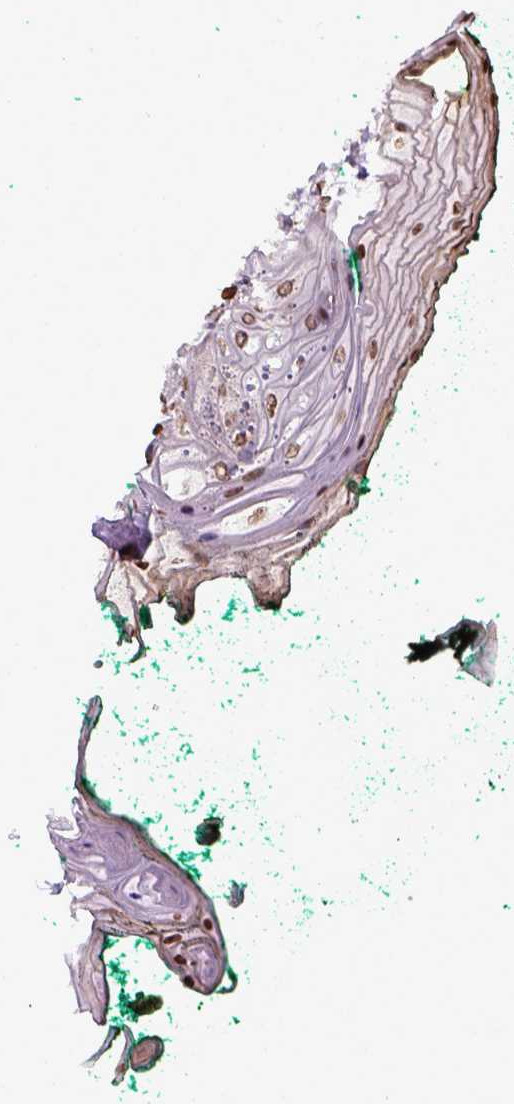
{"staining": {"intensity": "moderate", "quantity": ">75%", "location": "nuclear"}, "tissue": "oral mucosa", "cell_type": "Squamous epithelial cells", "image_type": "normal", "snomed": [{"axis": "morphology", "description": "Normal tissue, NOS"}, {"axis": "topography", "description": "Oral tissue"}], "caption": "The immunohistochemical stain shows moderate nuclear expression in squamous epithelial cells of unremarkable oral mucosa. (IHC, brightfield microscopy, high magnification).", "gene": "ZNF75D", "patient": {"sex": "female", "age": 68}}